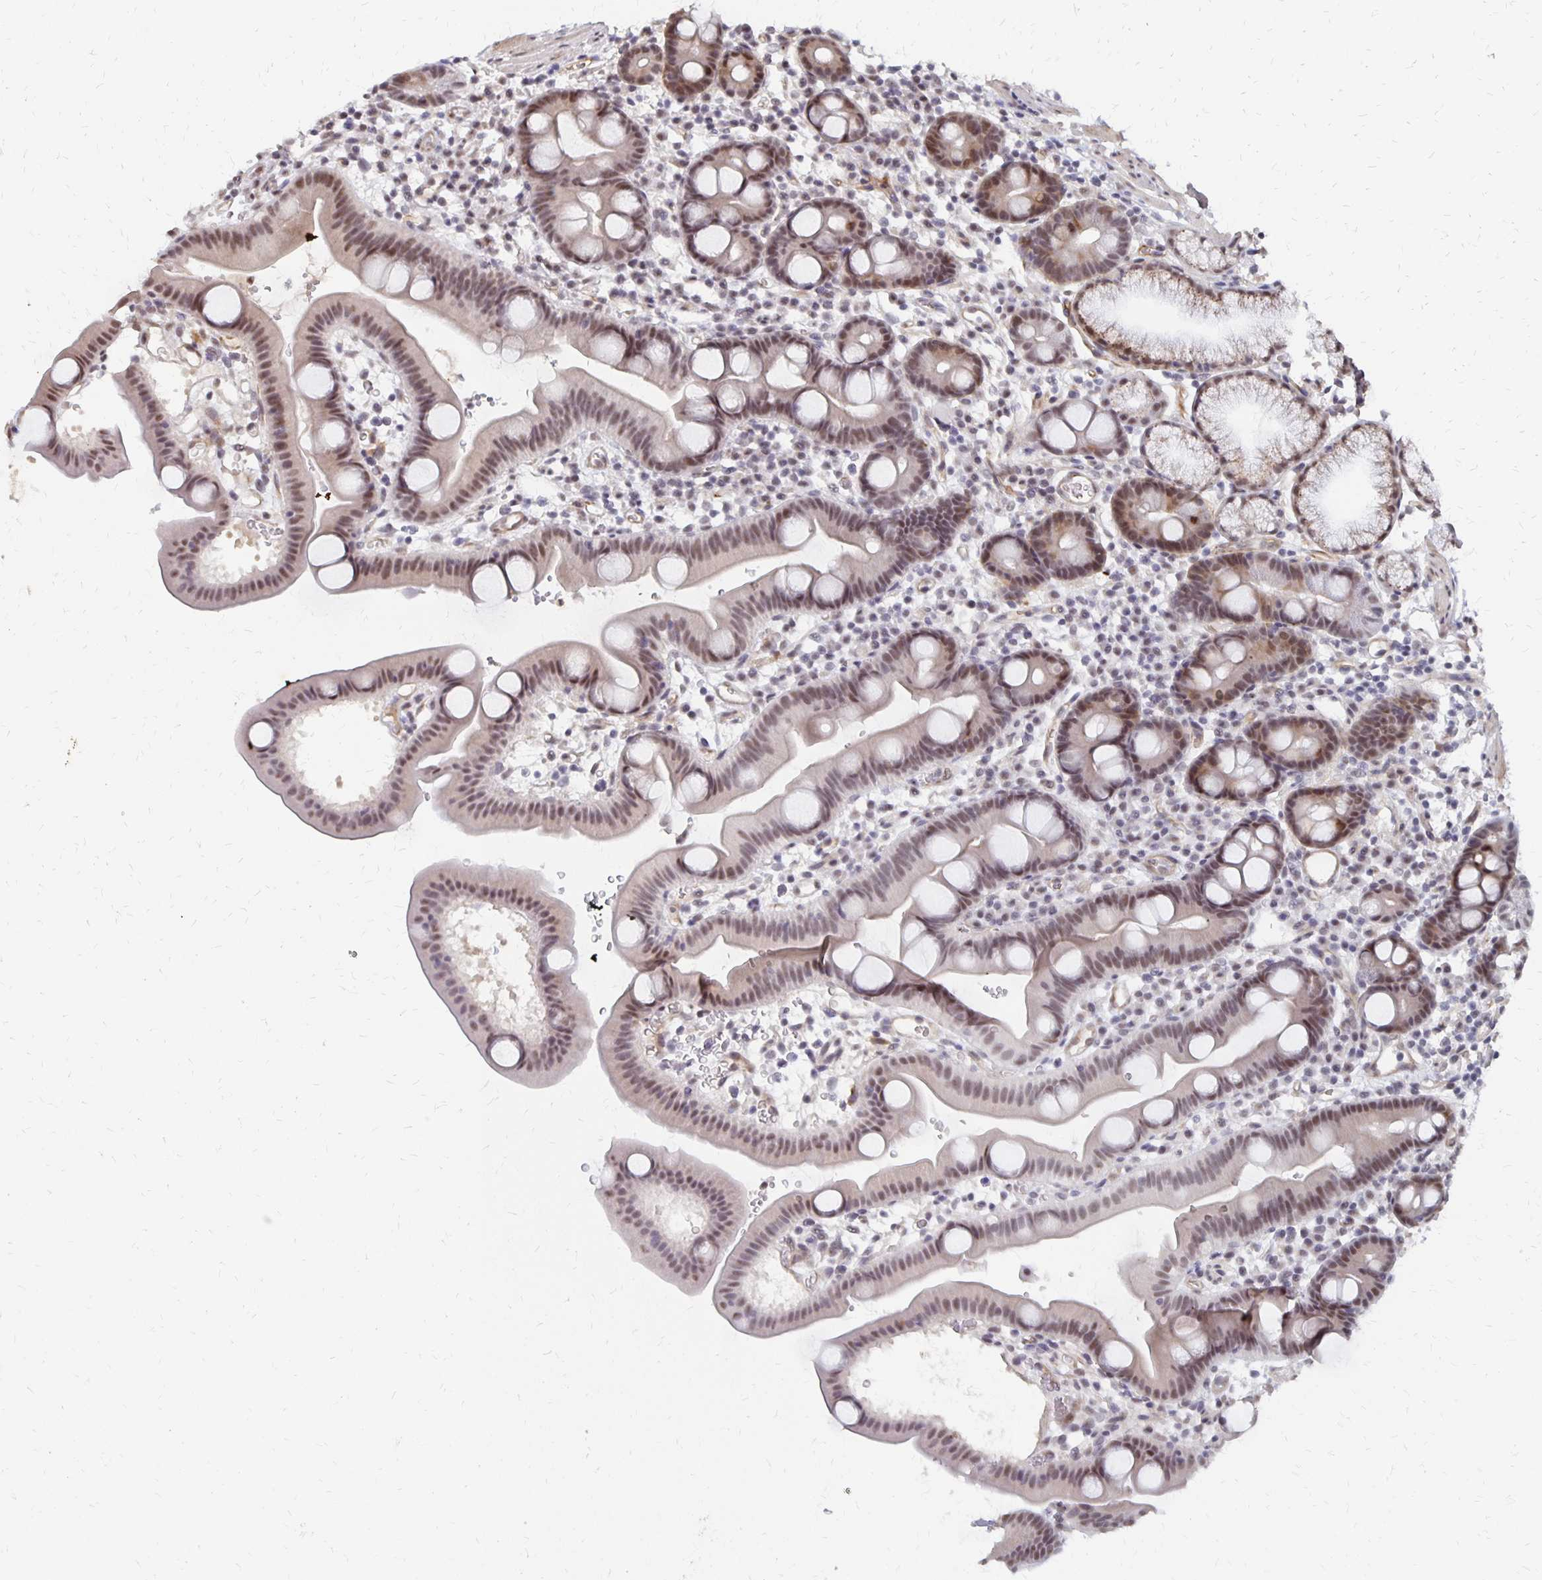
{"staining": {"intensity": "weak", "quantity": "25%-75%", "location": "nuclear"}, "tissue": "duodenum", "cell_type": "Glandular cells", "image_type": "normal", "snomed": [{"axis": "morphology", "description": "Normal tissue, NOS"}, {"axis": "topography", "description": "Duodenum"}], "caption": "Glandular cells exhibit low levels of weak nuclear expression in about 25%-75% of cells in normal duodenum.", "gene": "CLASRP", "patient": {"sex": "male", "age": 59}}